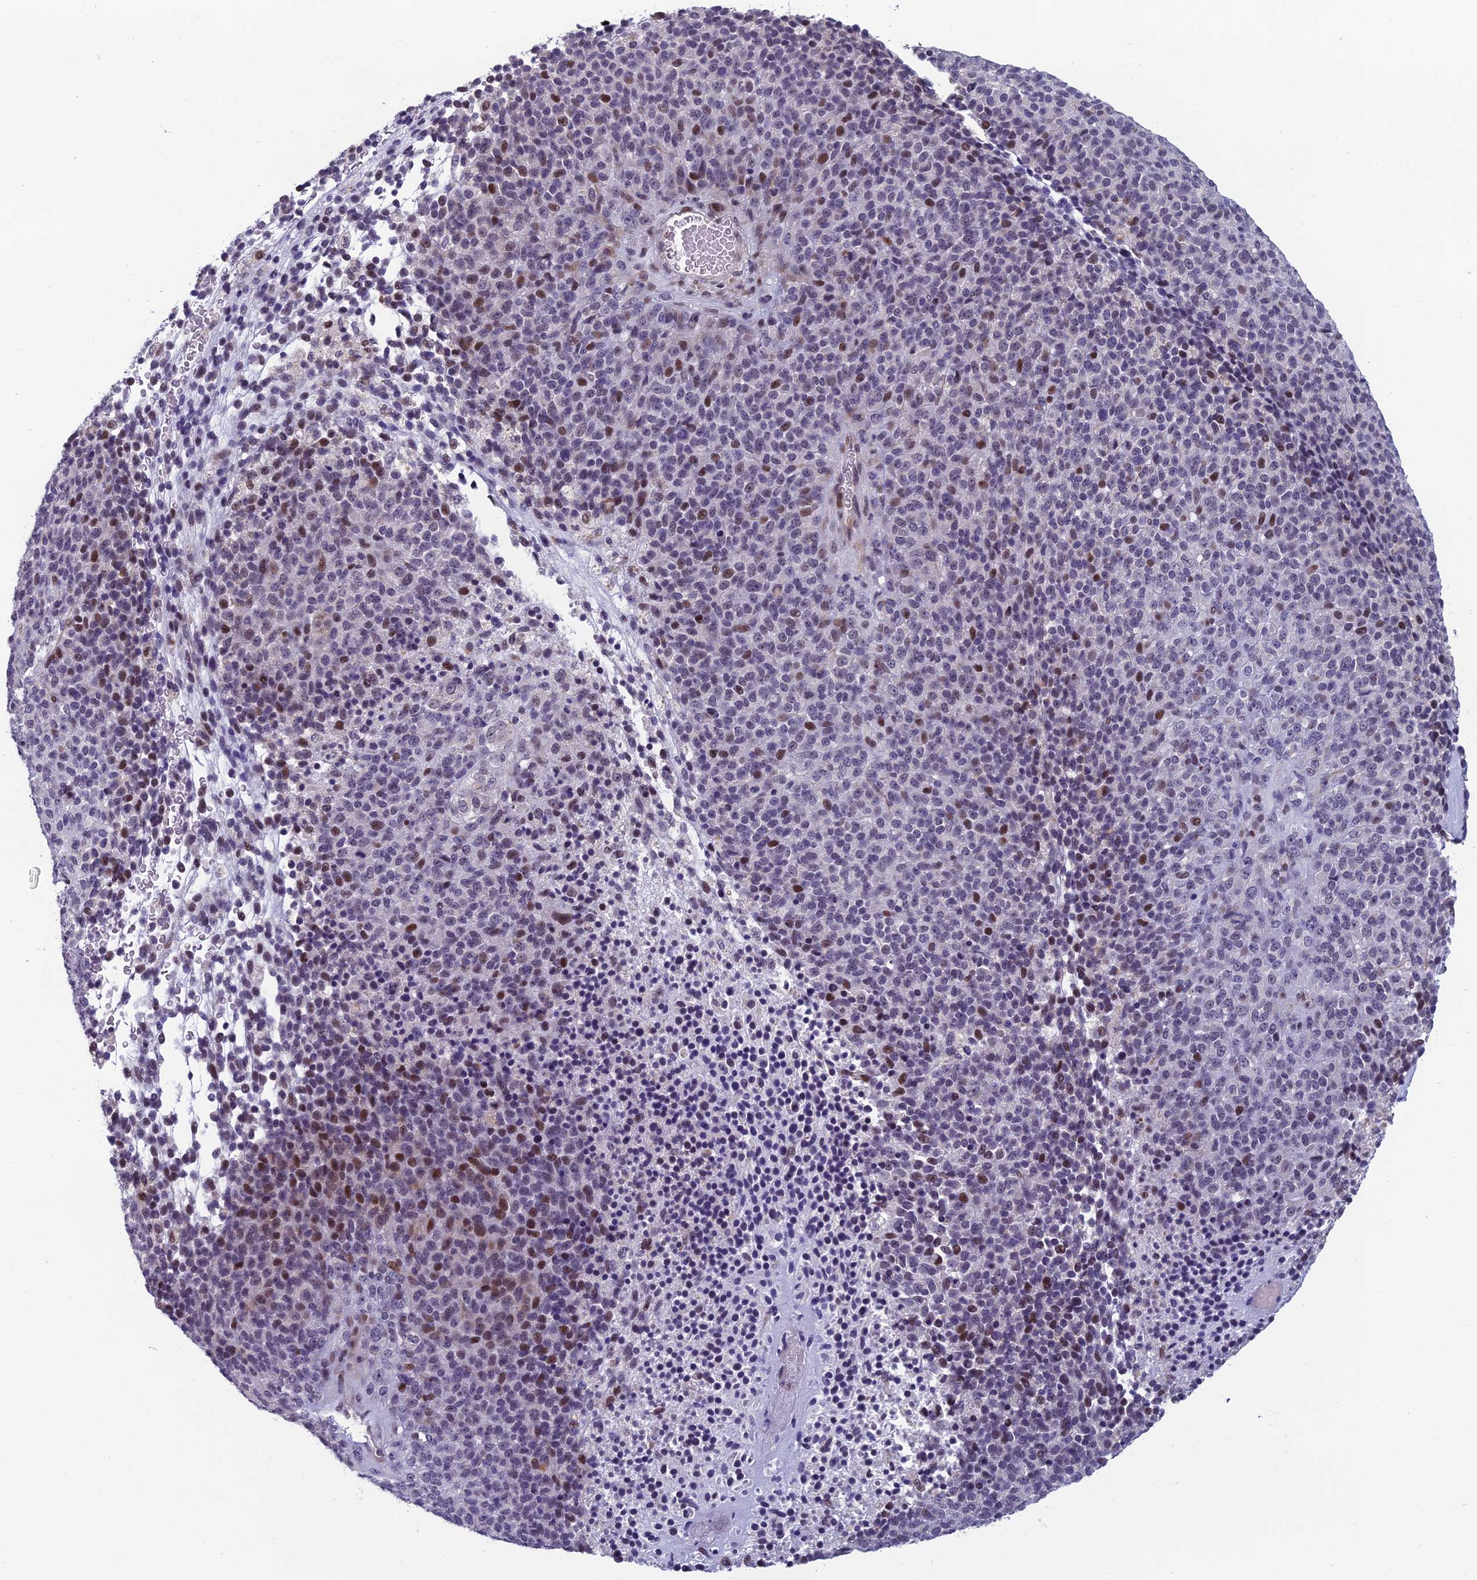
{"staining": {"intensity": "moderate", "quantity": "<25%", "location": "nuclear"}, "tissue": "melanoma", "cell_type": "Tumor cells", "image_type": "cancer", "snomed": [{"axis": "morphology", "description": "Malignant melanoma, Metastatic site"}, {"axis": "topography", "description": "Brain"}], "caption": "The immunohistochemical stain highlights moderate nuclear staining in tumor cells of melanoma tissue. The staining is performed using DAB (3,3'-diaminobenzidine) brown chromogen to label protein expression. The nuclei are counter-stained blue using hematoxylin.", "gene": "RGS17", "patient": {"sex": "female", "age": 56}}